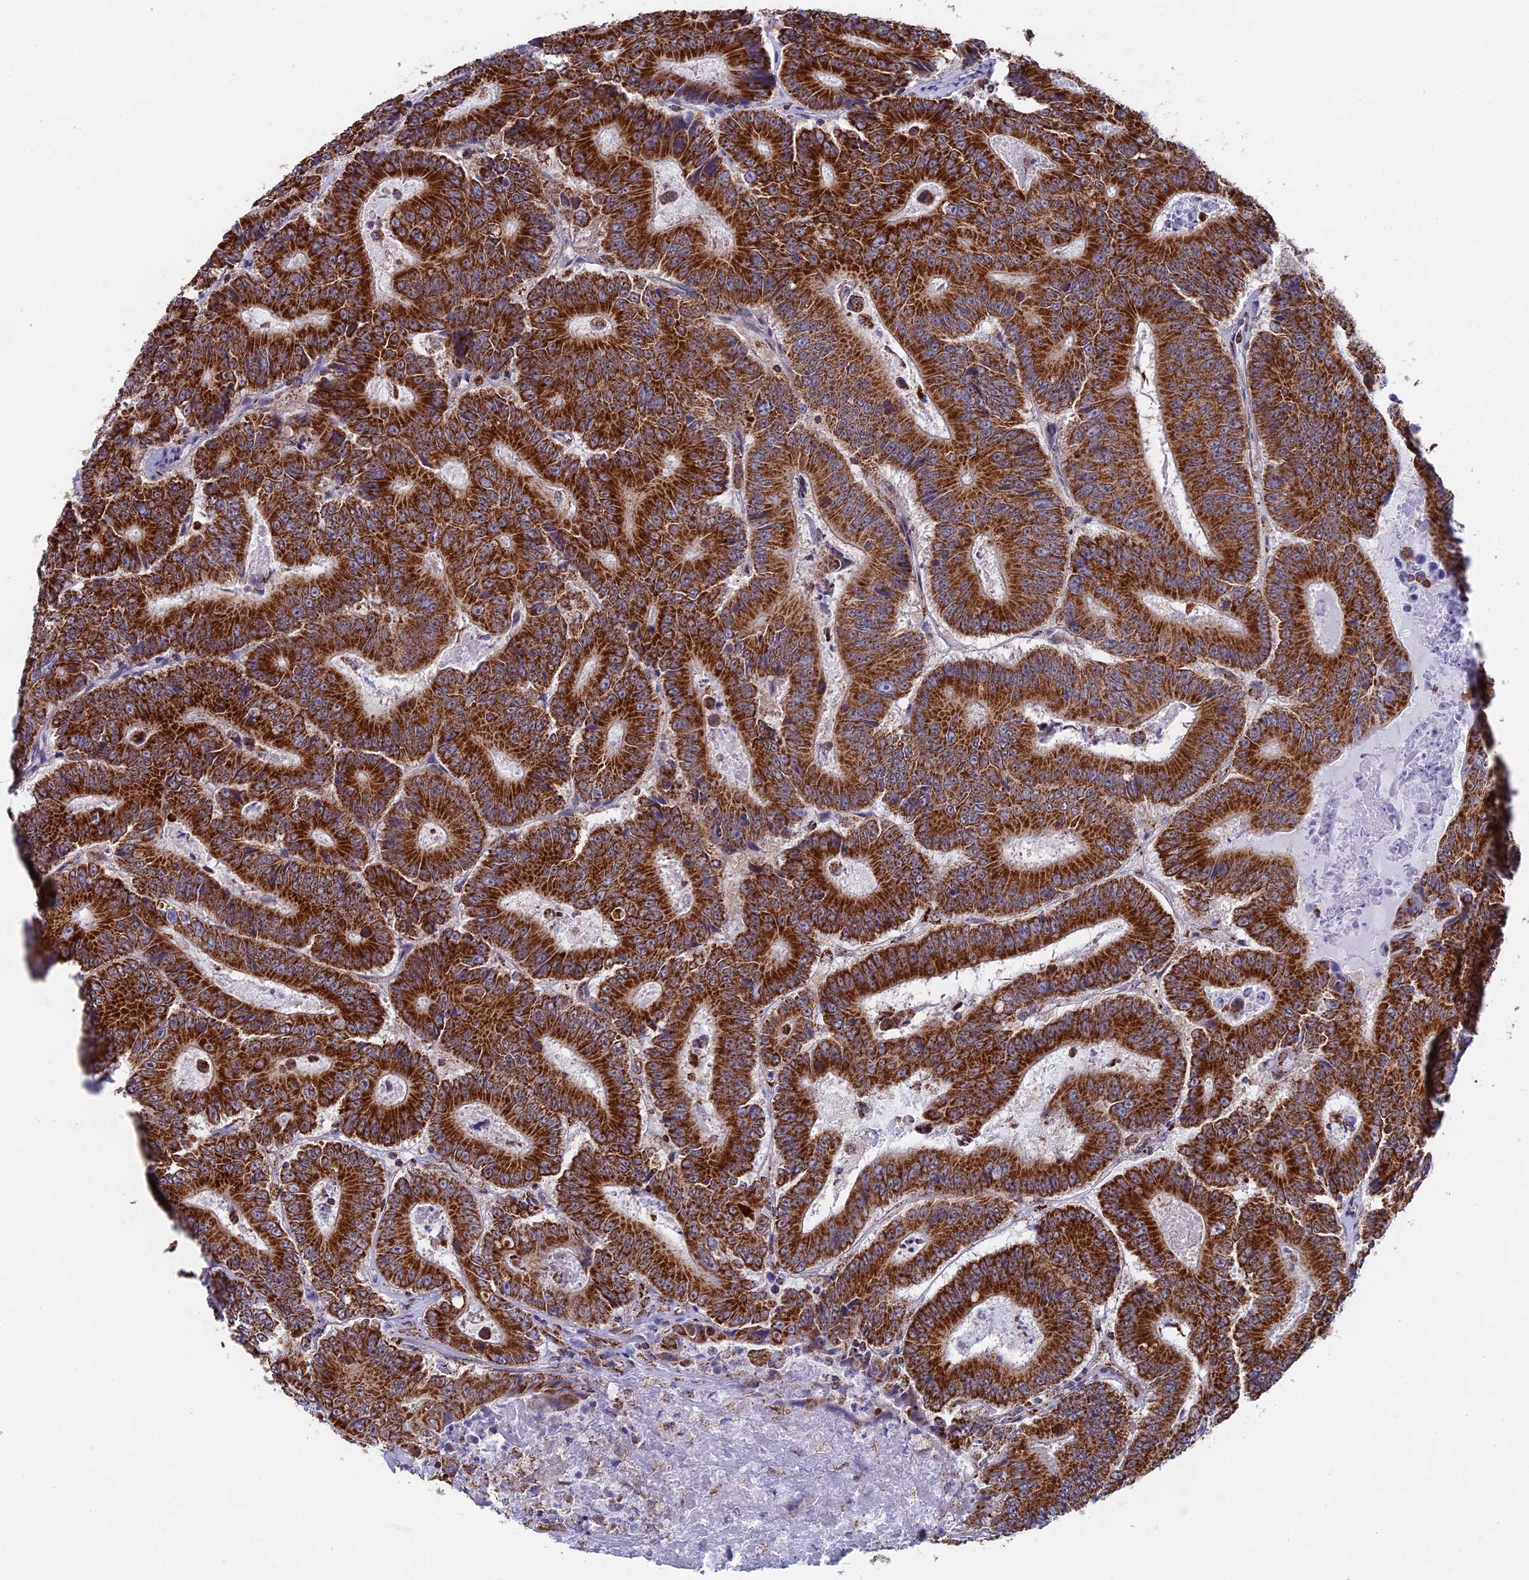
{"staining": {"intensity": "strong", "quantity": ">75%", "location": "cytoplasmic/membranous"}, "tissue": "colorectal cancer", "cell_type": "Tumor cells", "image_type": "cancer", "snomed": [{"axis": "morphology", "description": "Adenocarcinoma, NOS"}, {"axis": "topography", "description": "Colon"}], "caption": "Adenocarcinoma (colorectal) stained for a protein (brown) shows strong cytoplasmic/membranous positive staining in approximately >75% of tumor cells.", "gene": "CDC16", "patient": {"sex": "male", "age": 83}}